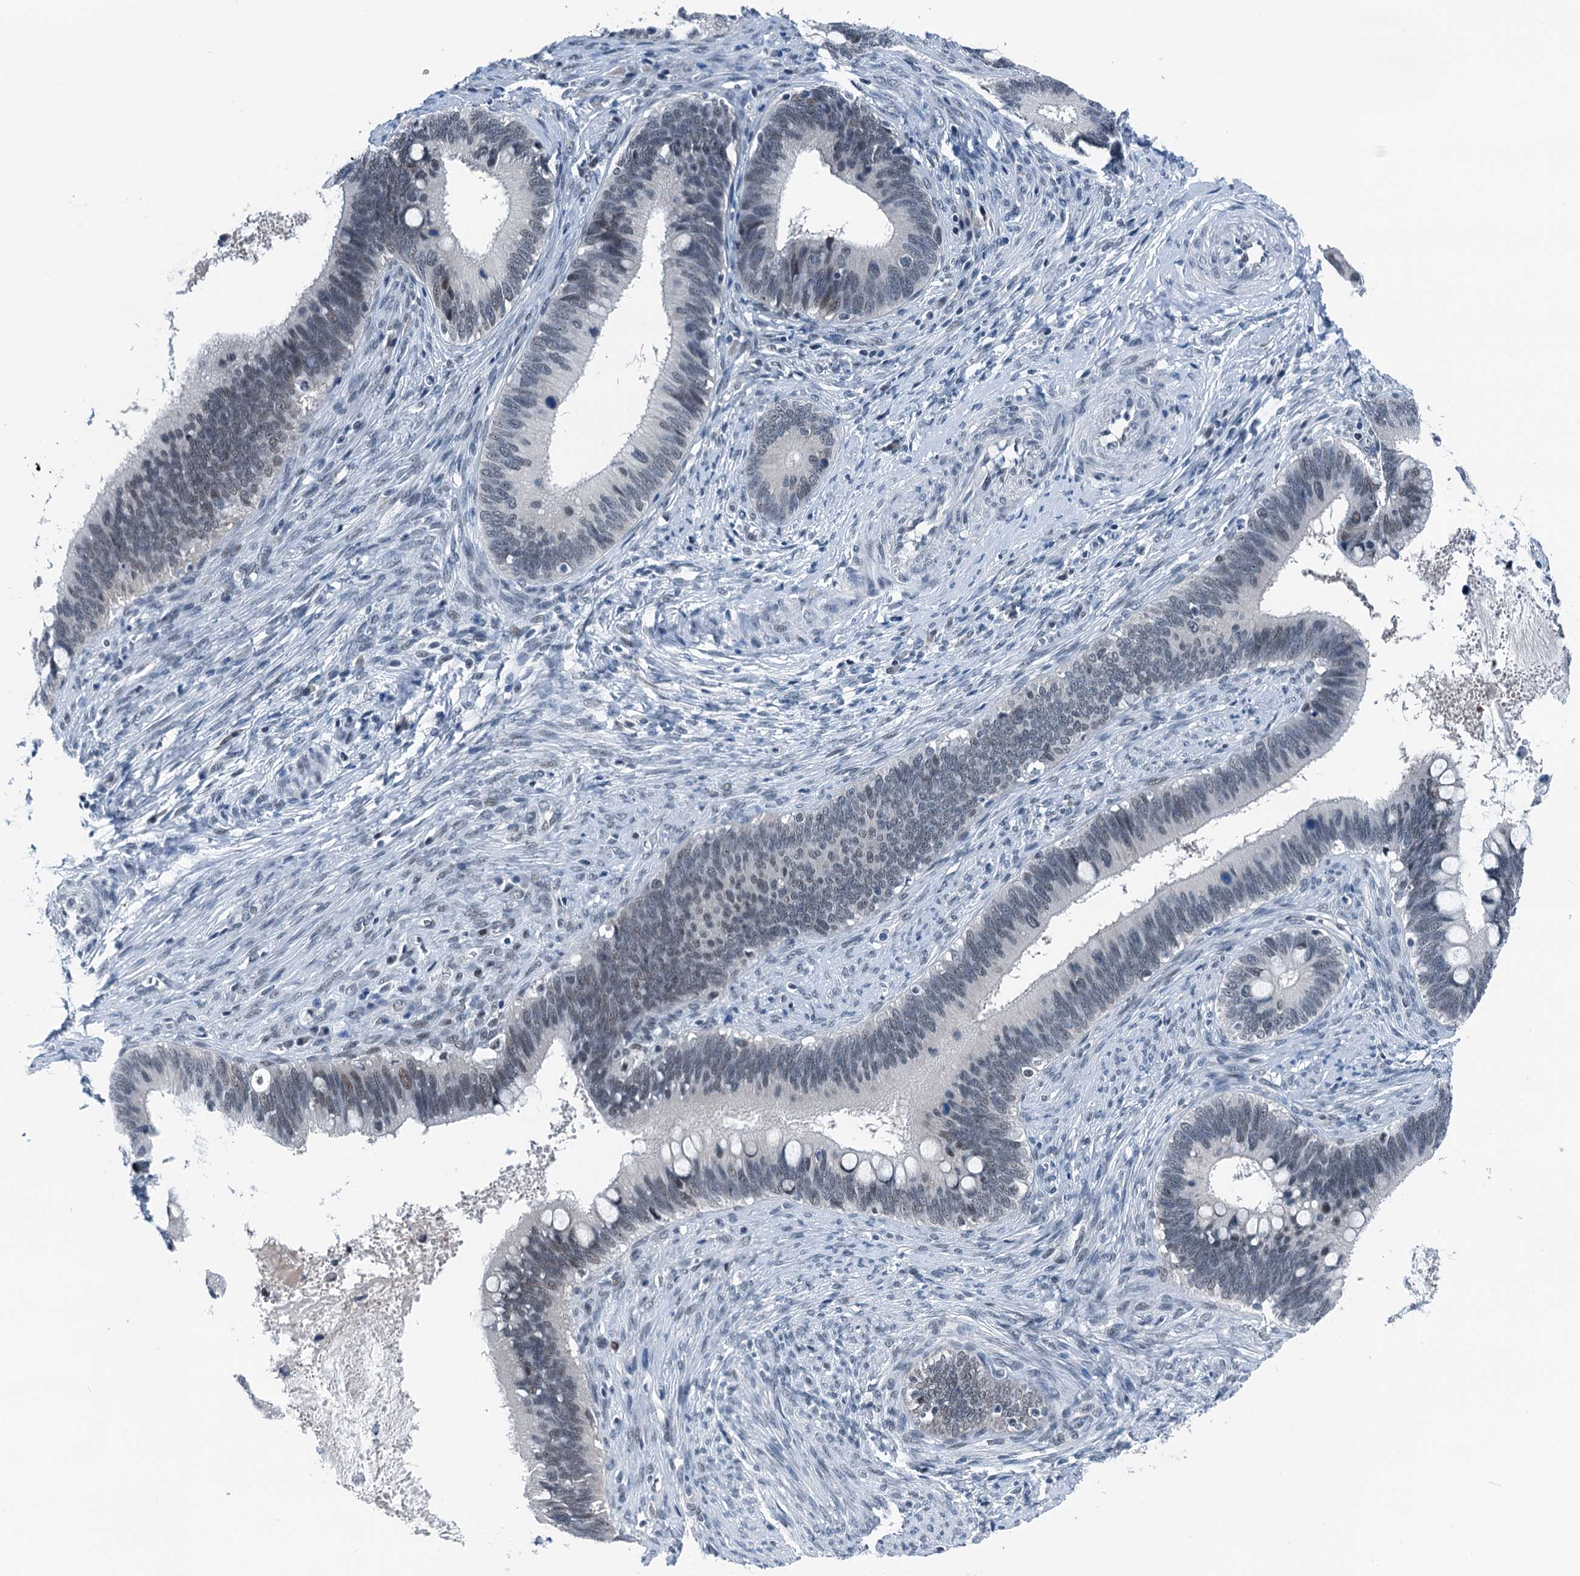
{"staining": {"intensity": "negative", "quantity": "none", "location": "none"}, "tissue": "cervical cancer", "cell_type": "Tumor cells", "image_type": "cancer", "snomed": [{"axis": "morphology", "description": "Adenocarcinoma, NOS"}, {"axis": "topography", "description": "Cervix"}], "caption": "DAB immunohistochemical staining of human cervical cancer demonstrates no significant positivity in tumor cells.", "gene": "TRPT1", "patient": {"sex": "female", "age": 42}}